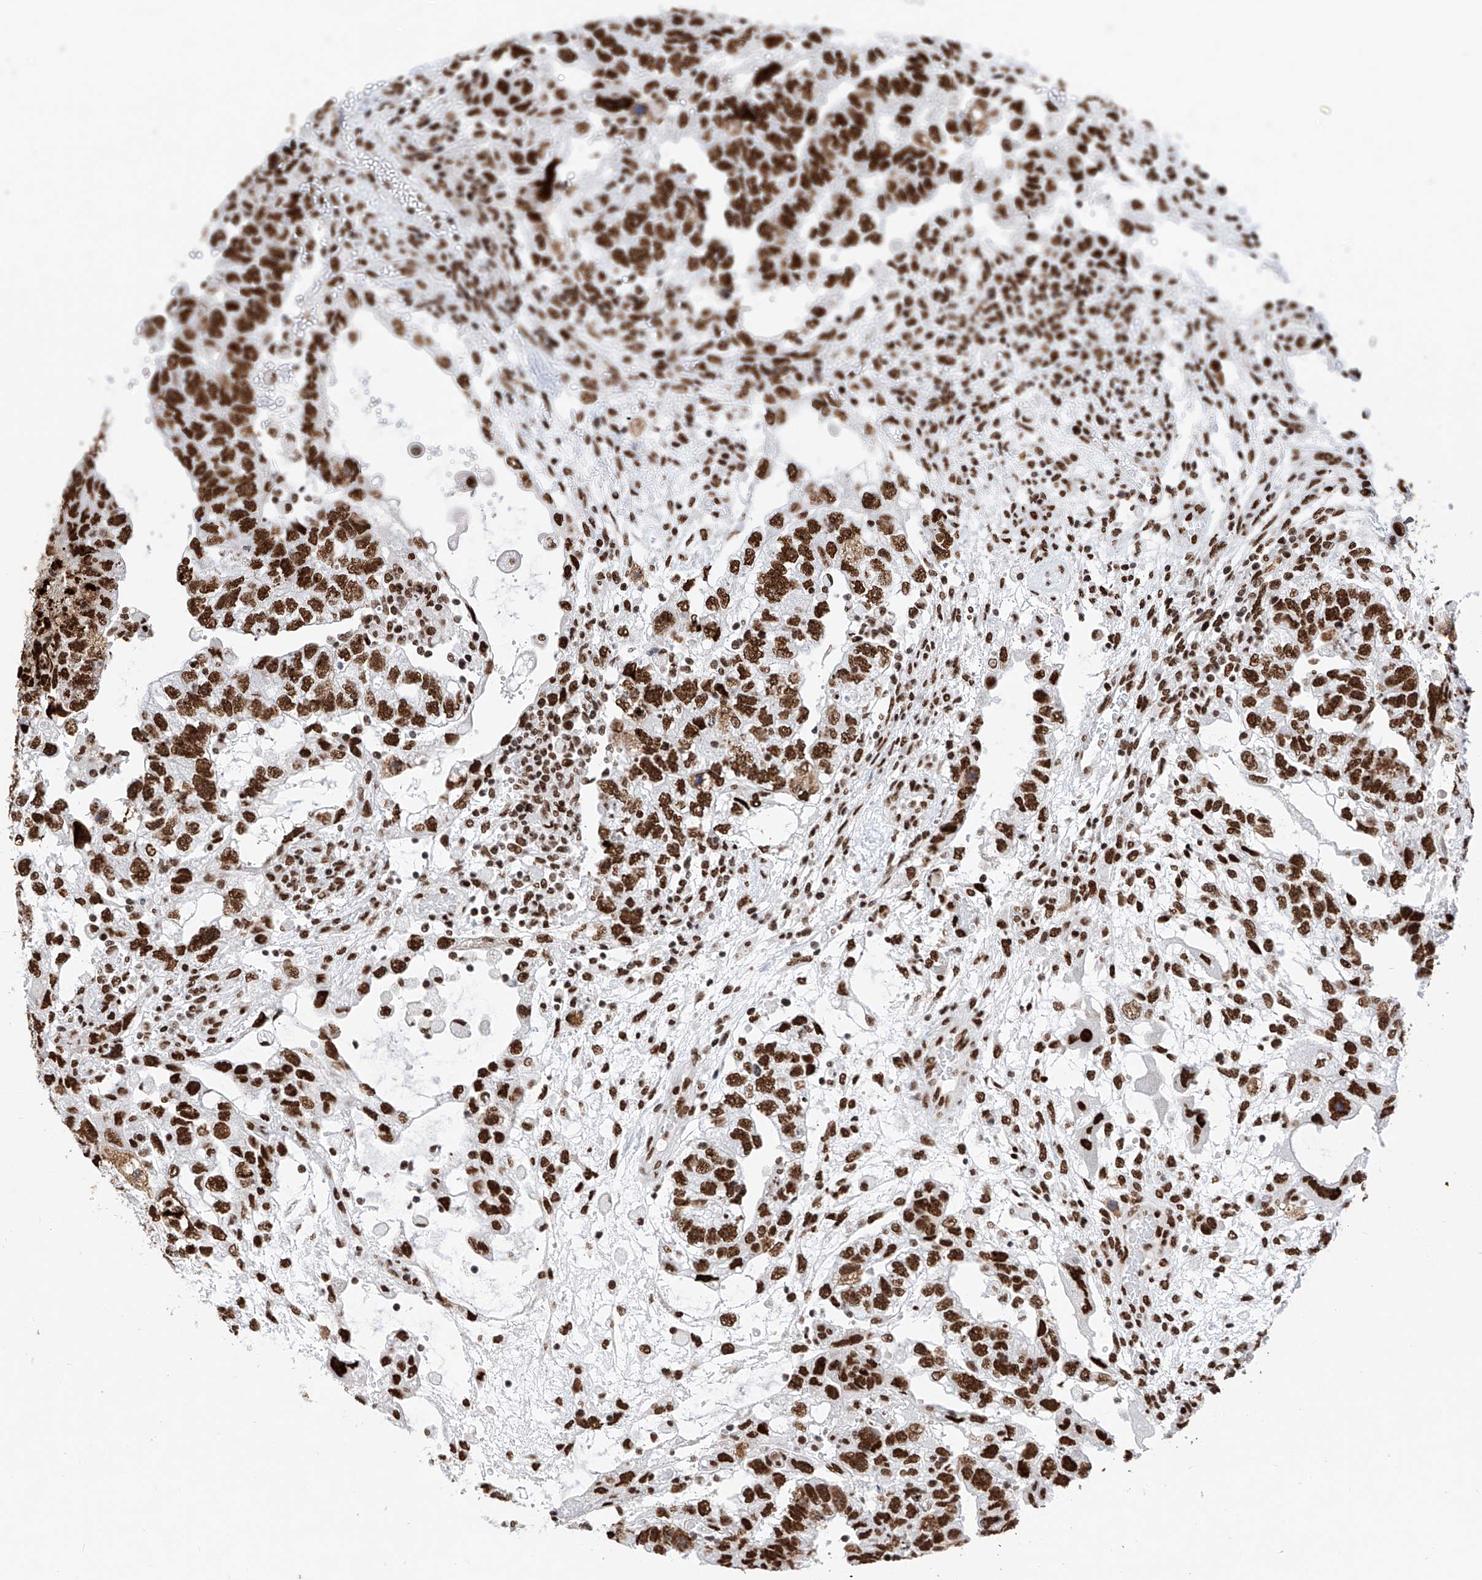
{"staining": {"intensity": "strong", "quantity": ">75%", "location": "nuclear"}, "tissue": "testis cancer", "cell_type": "Tumor cells", "image_type": "cancer", "snomed": [{"axis": "morphology", "description": "Carcinoma, Embryonal, NOS"}, {"axis": "topography", "description": "Testis"}], "caption": "The image displays immunohistochemical staining of embryonal carcinoma (testis). There is strong nuclear staining is identified in approximately >75% of tumor cells.", "gene": "SRSF6", "patient": {"sex": "male", "age": 36}}